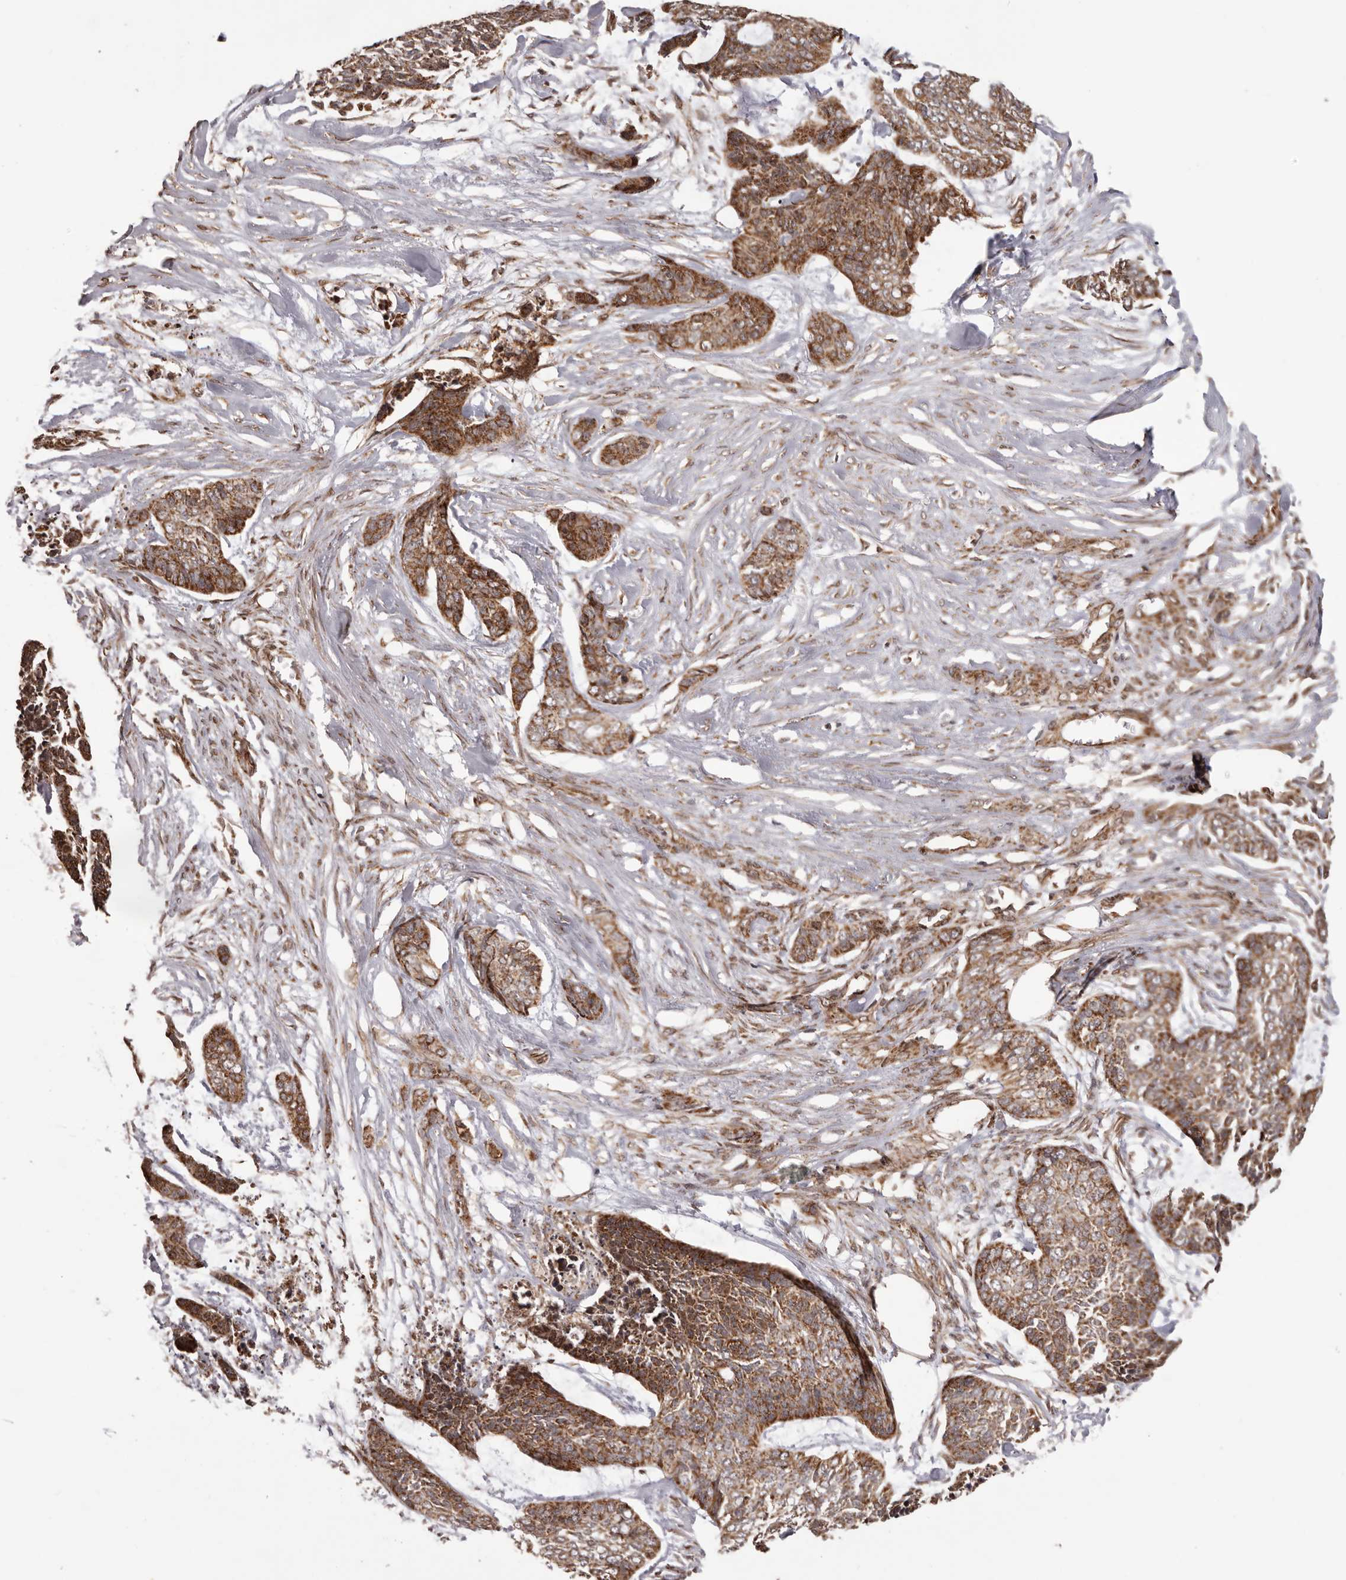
{"staining": {"intensity": "strong", "quantity": ">75%", "location": "cytoplasmic/membranous"}, "tissue": "skin cancer", "cell_type": "Tumor cells", "image_type": "cancer", "snomed": [{"axis": "morphology", "description": "Basal cell carcinoma"}, {"axis": "topography", "description": "Skin"}], "caption": "DAB (3,3'-diaminobenzidine) immunohistochemical staining of human skin cancer demonstrates strong cytoplasmic/membranous protein staining in about >75% of tumor cells.", "gene": "CHRM2", "patient": {"sex": "female", "age": 64}}